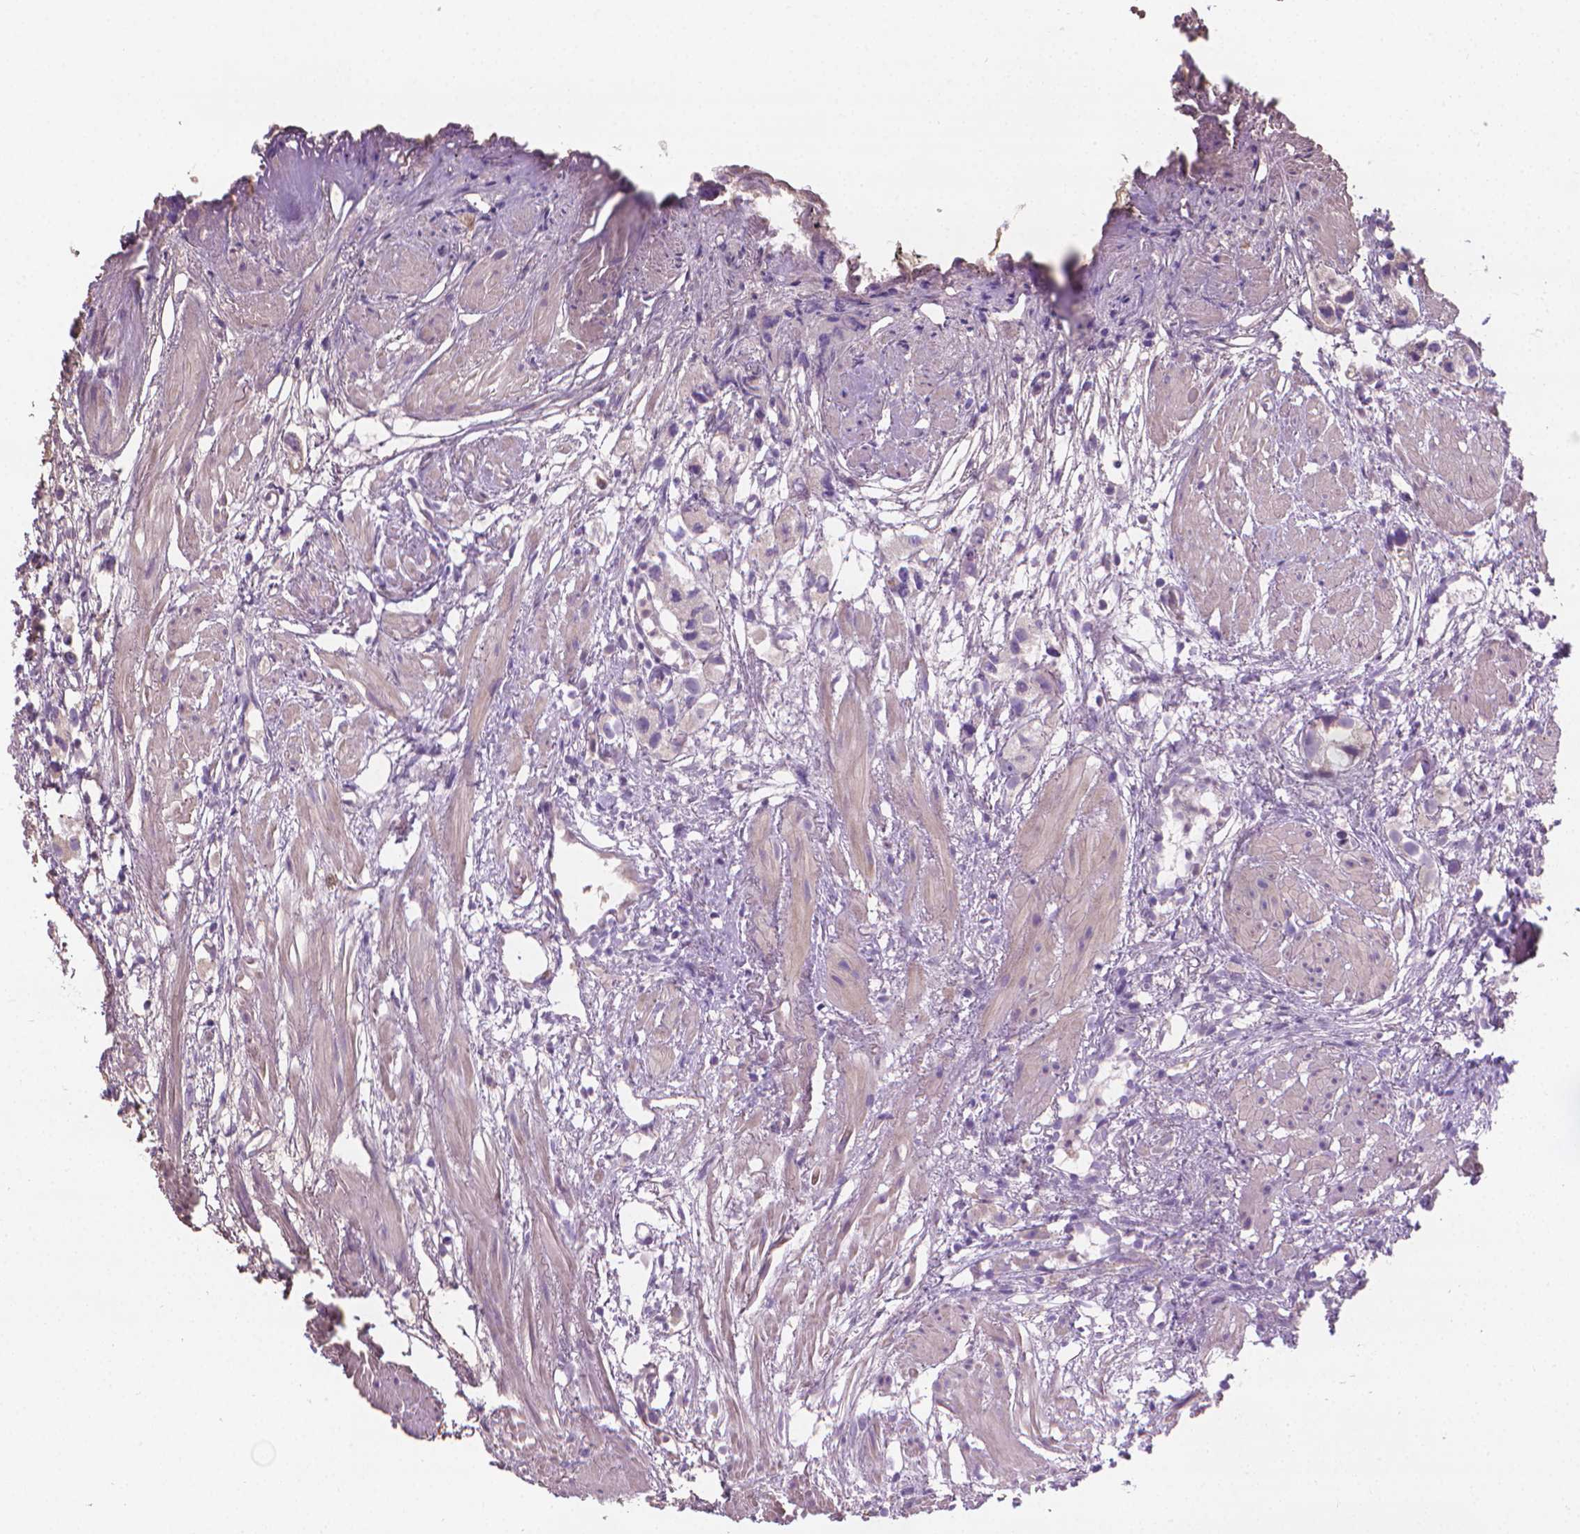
{"staining": {"intensity": "negative", "quantity": "none", "location": "none"}, "tissue": "prostate cancer", "cell_type": "Tumor cells", "image_type": "cancer", "snomed": [{"axis": "morphology", "description": "Adenocarcinoma, High grade"}, {"axis": "topography", "description": "Prostate"}], "caption": "High magnification brightfield microscopy of prostate cancer stained with DAB (brown) and counterstained with hematoxylin (blue): tumor cells show no significant staining.", "gene": "CABCOCO1", "patient": {"sex": "male", "age": 68}}